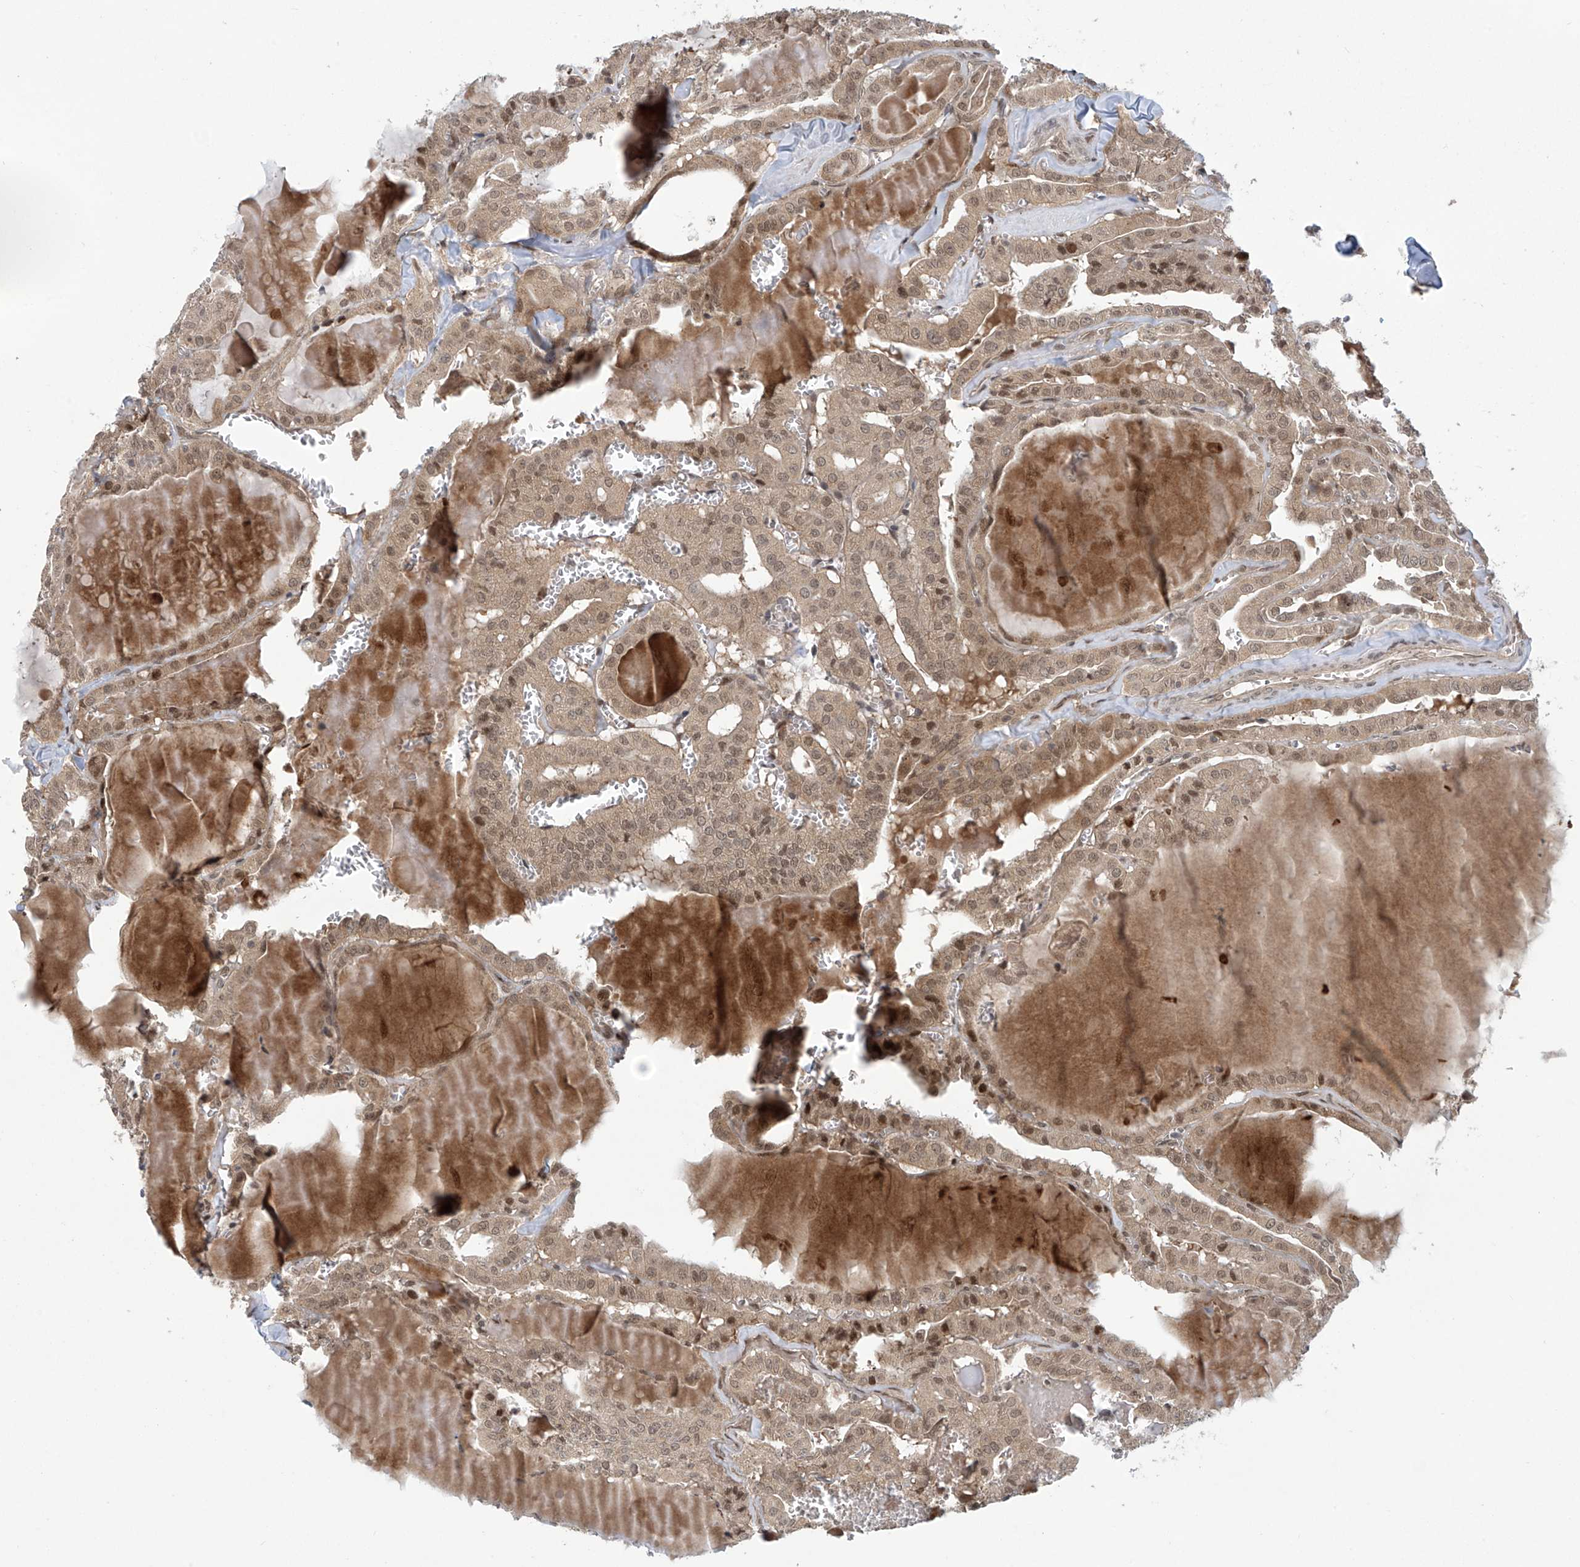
{"staining": {"intensity": "moderate", "quantity": ">75%", "location": "cytoplasmic/membranous,nuclear"}, "tissue": "thyroid cancer", "cell_type": "Tumor cells", "image_type": "cancer", "snomed": [{"axis": "morphology", "description": "Papillary adenocarcinoma, NOS"}, {"axis": "topography", "description": "Thyroid gland"}], "caption": "The photomicrograph demonstrates staining of thyroid cancer (papillary adenocarcinoma), revealing moderate cytoplasmic/membranous and nuclear protein staining (brown color) within tumor cells. The staining was performed using DAB to visualize the protein expression in brown, while the nuclei were stained in blue with hematoxylin (Magnification: 20x).", "gene": "ABHD13", "patient": {"sex": "male", "age": 52}}